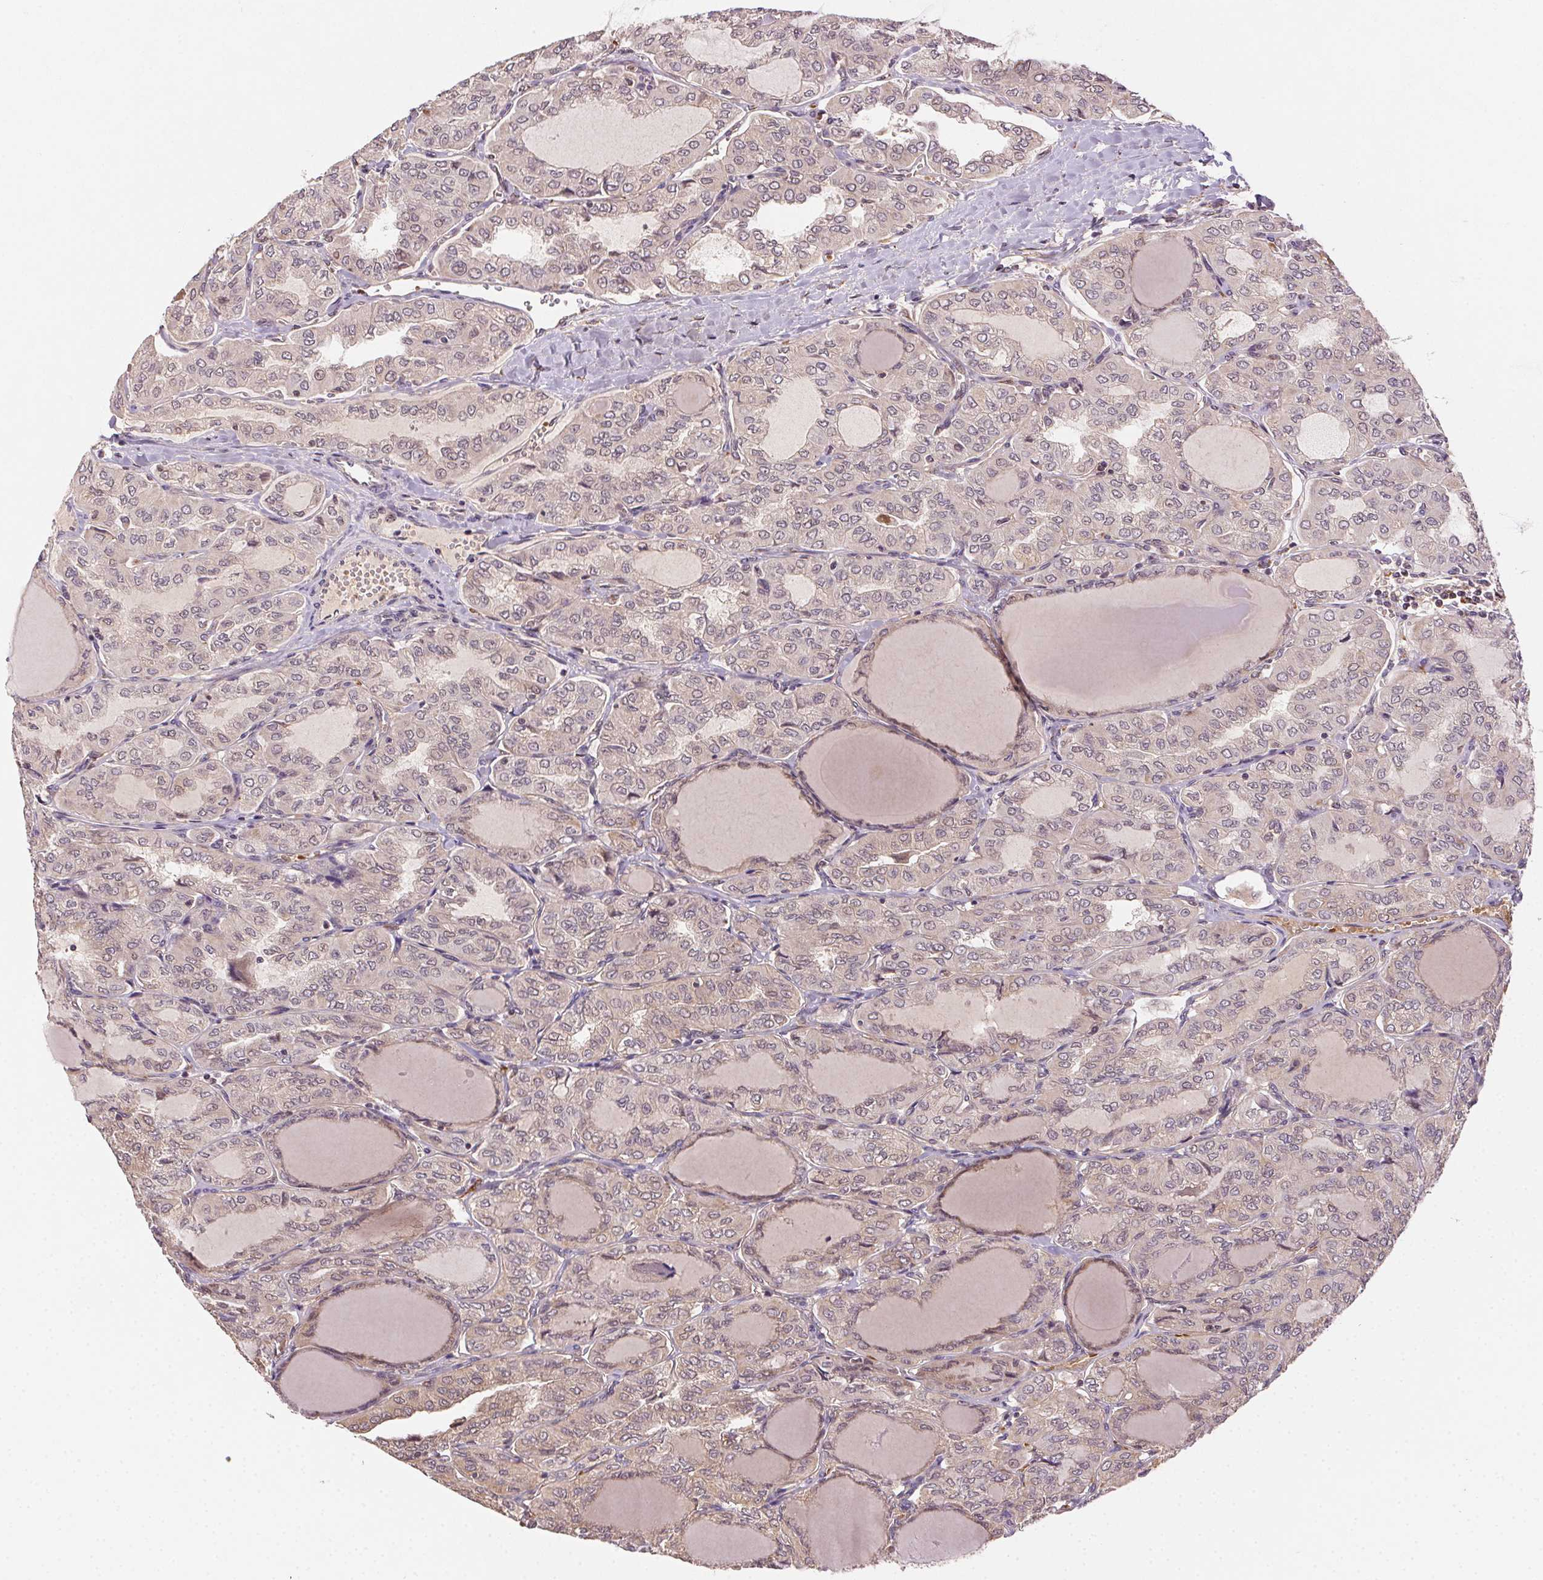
{"staining": {"intensity": "weak", "quantity": "25%-75%", "location": "cytoplasmic/membranous,nuclear"}, "tissue": "thyroid cancer", "cell_type": "Tumor cells", "image_type": "cancer", "snomed": [{"axis": "morphology", "description": "Papillary adenocarcinoma, NOS"}, {"axis": "topography", "description": "Thyroid gland"}], "caption": "Immunohistochemical staining of human thyroid cancer (papillary adenocarcinoma) reveals low levels of weak cytoplasmic/membranous and nuclear protein positivity in about 25%-75% of tumor cells.", "gene": "KLHL15", "patient": {"sex": "male", "age": 20}}